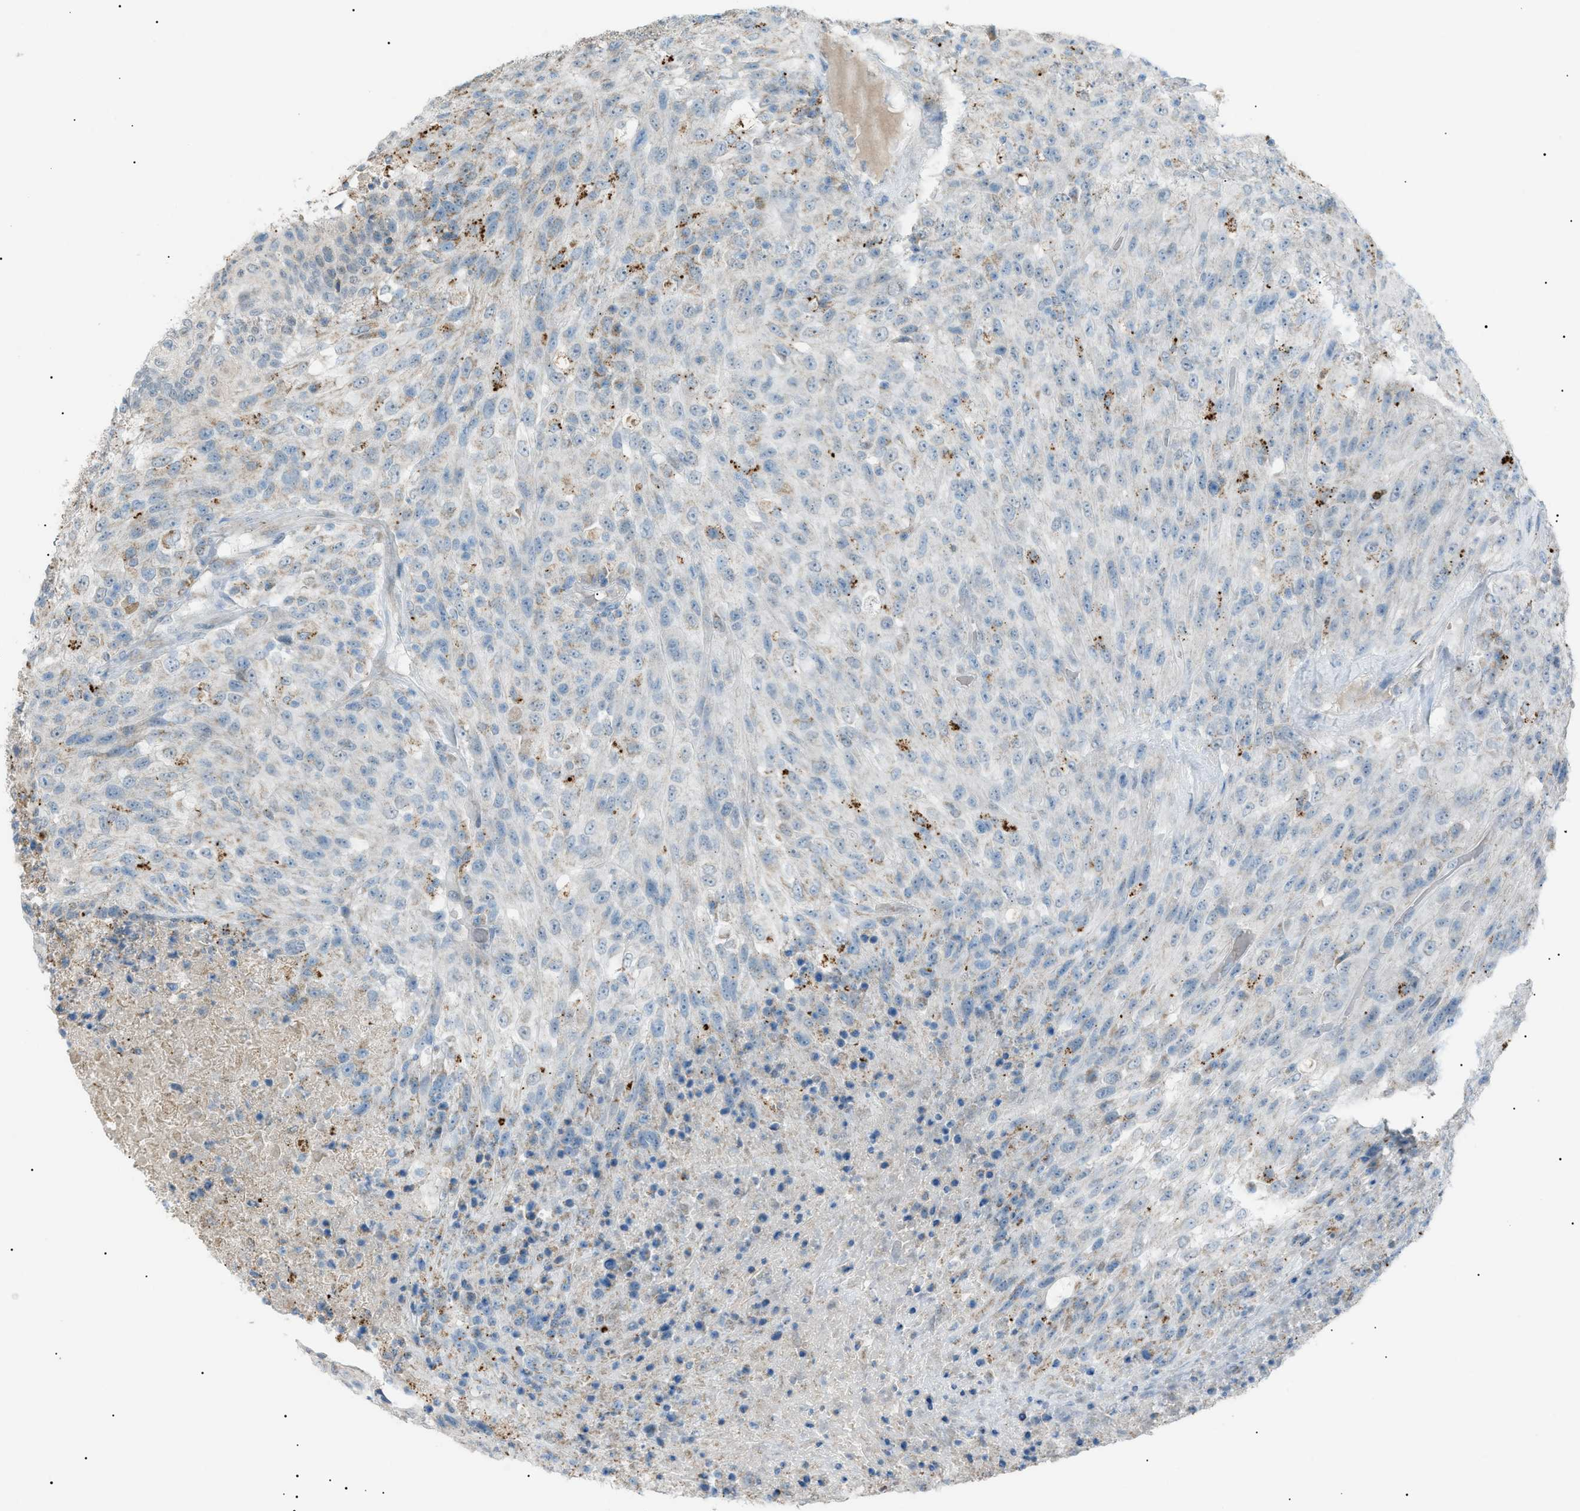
{"staining": {"intensity": "weak", "quantity": "<25%", "location": "cytoplasmic/membranous"}, "tissue": "urothelial cancer", "cell_type": "Tumor cells", "image_type": "cancer", "snomed": [{"axis": "morphology", "description": "Urothelial carcinoma, High grade"}, {"axis": "topography", "description": "Urinary bladder"}], "caption": "An IHC image of urothelial cancer is shown. There is no staining in tumor cells of urothelial cancer.", "gene": "ZNF516", "patient": {"sex": "male", "age": 66}}